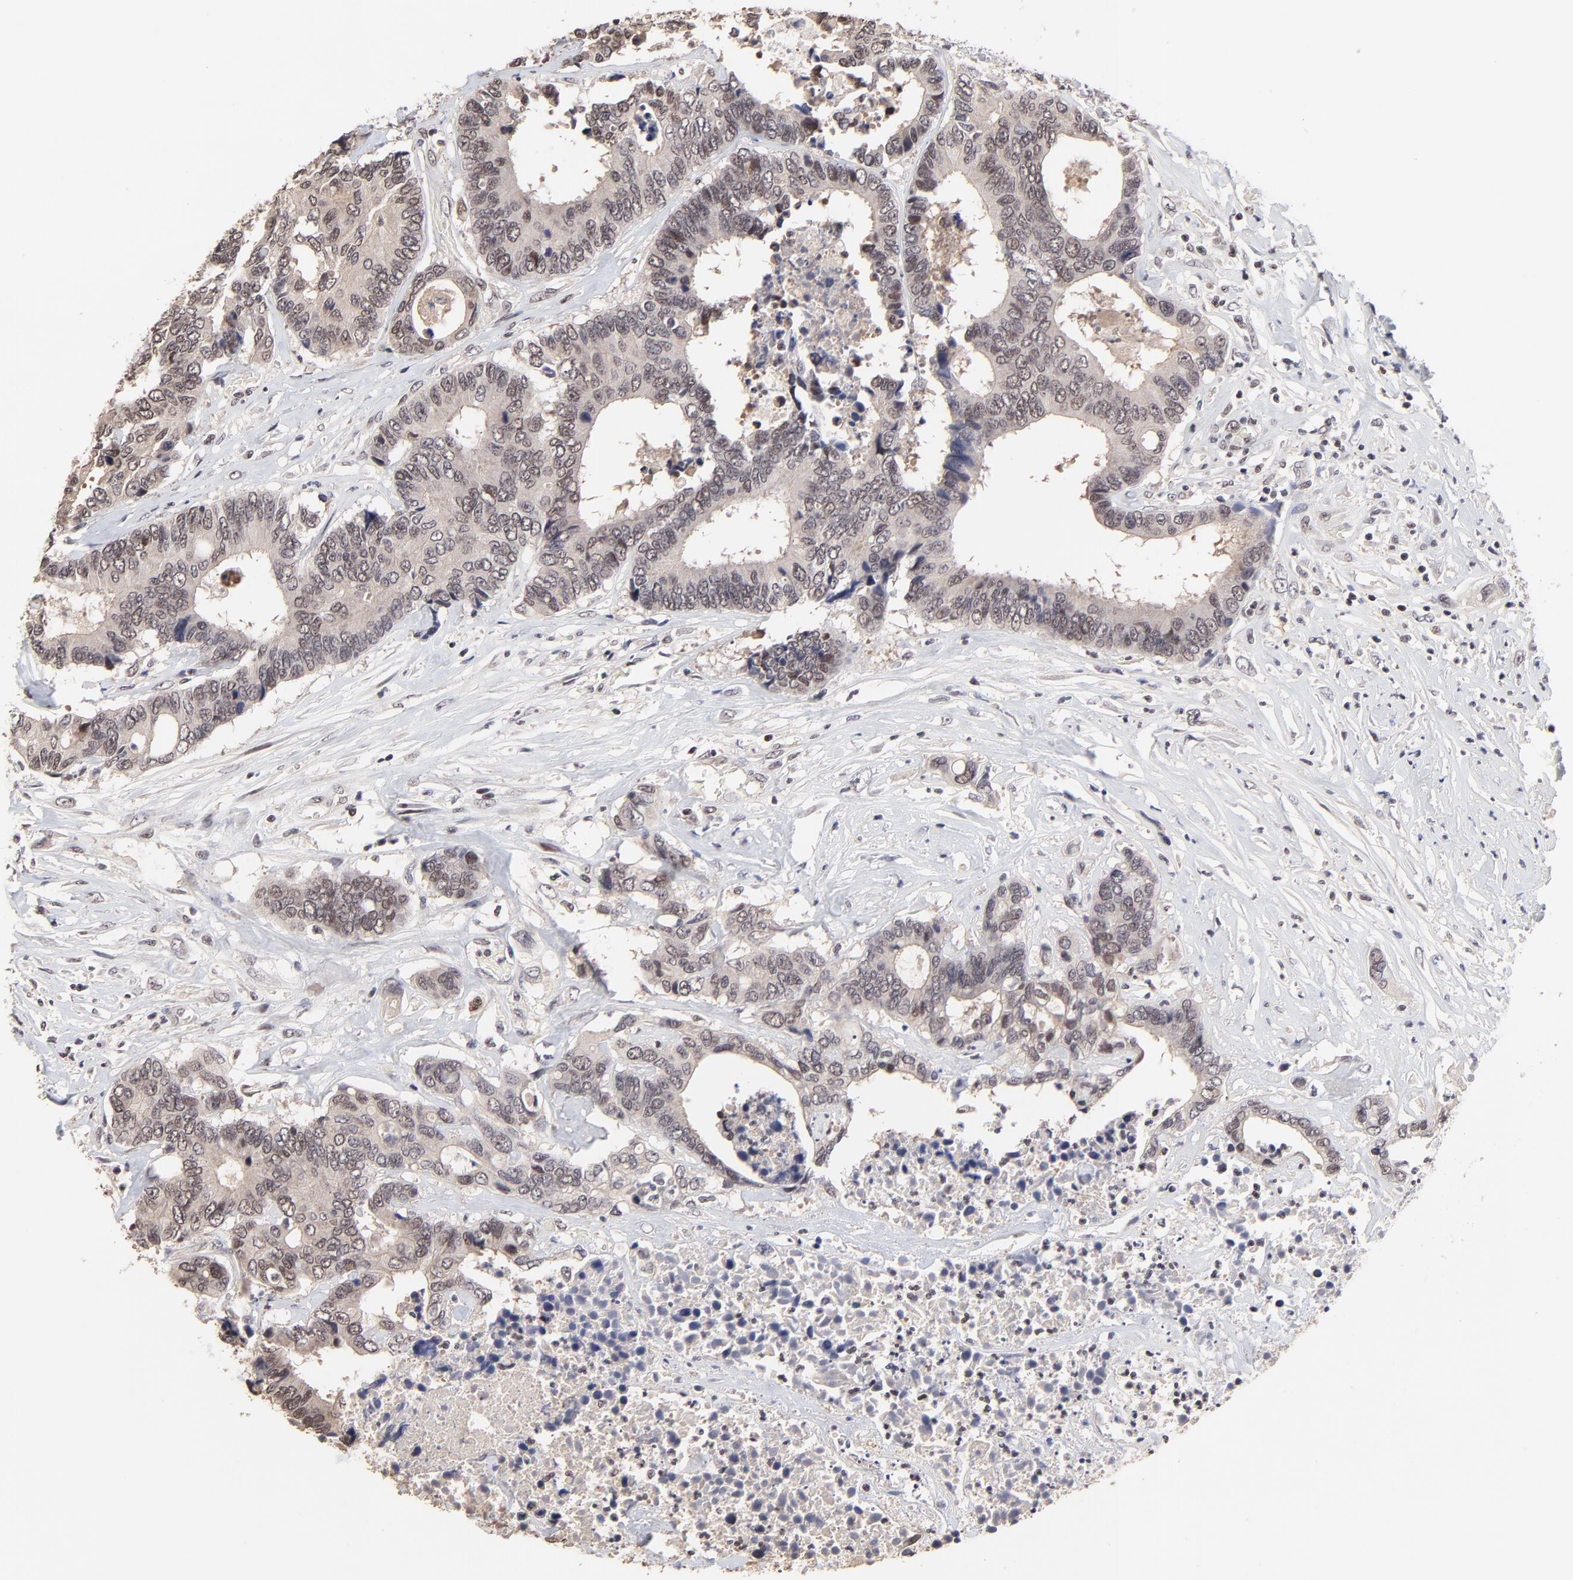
{"staining": {"intensity": "weak", "quantity": "25%-75%", "location": "cytoplasmic/membranous,nuclear"}, "tissue": "colorectal cancer", "cell_type": "Tumor cells", "image_type": "cancer", "snomed": [{"axis": "morphology", "description": "Adenocarcinoma, NOS"}, {"axis": "topography", "description": "Rectum"}], "caption": "Immunohistochemical staining of colorectal adenocarcinoma demonstrates weak cytoplasmic/membranous and nuclear protein expression in approximately 25%-75% of tumor cells.", "gene": "DSN1", "patient": {"sex": "male", "age": 55}}